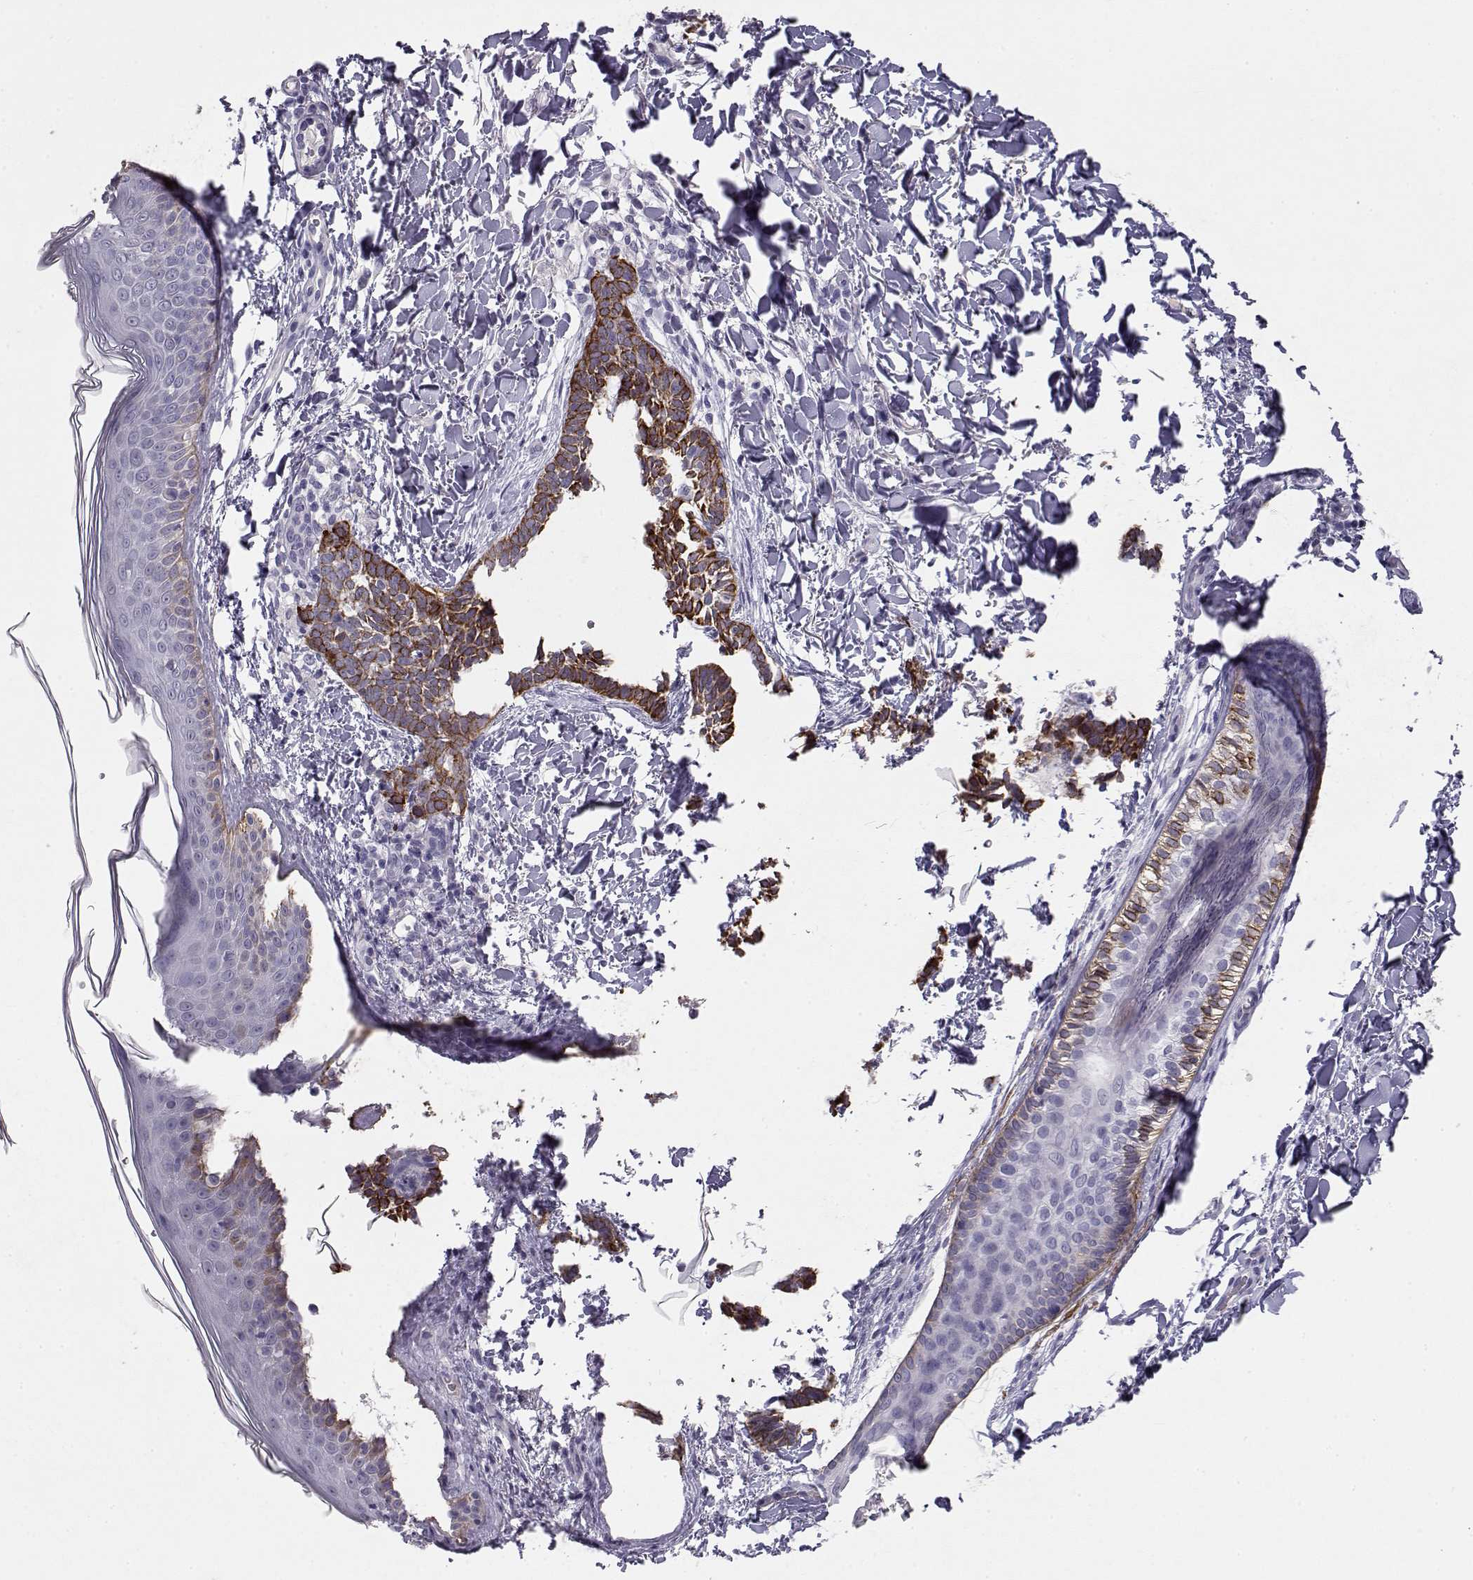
{"staining": {"intensity": "strong", "quantity": ">75%", "location": "cytoplasmic/membranous"}, "tissue": "skin cancer", "cell_type": "Tumor cells", "image_type": "cancer", "snomed": [{"axis": "morphology", "description": "Normal tissue, NOS"}, {"axis": "morphology", "description": "Basal cell carcinoma"}, {"axis": "topography", "description": "Skin"}], "caption": "Skin cancer stained for a protein (brown) reveals strong cytoplasmic/membranous positive staining in about >75% of tumor cells.", "gene": "LAMB3", "patient": {"sex": "male", "age": 46}}